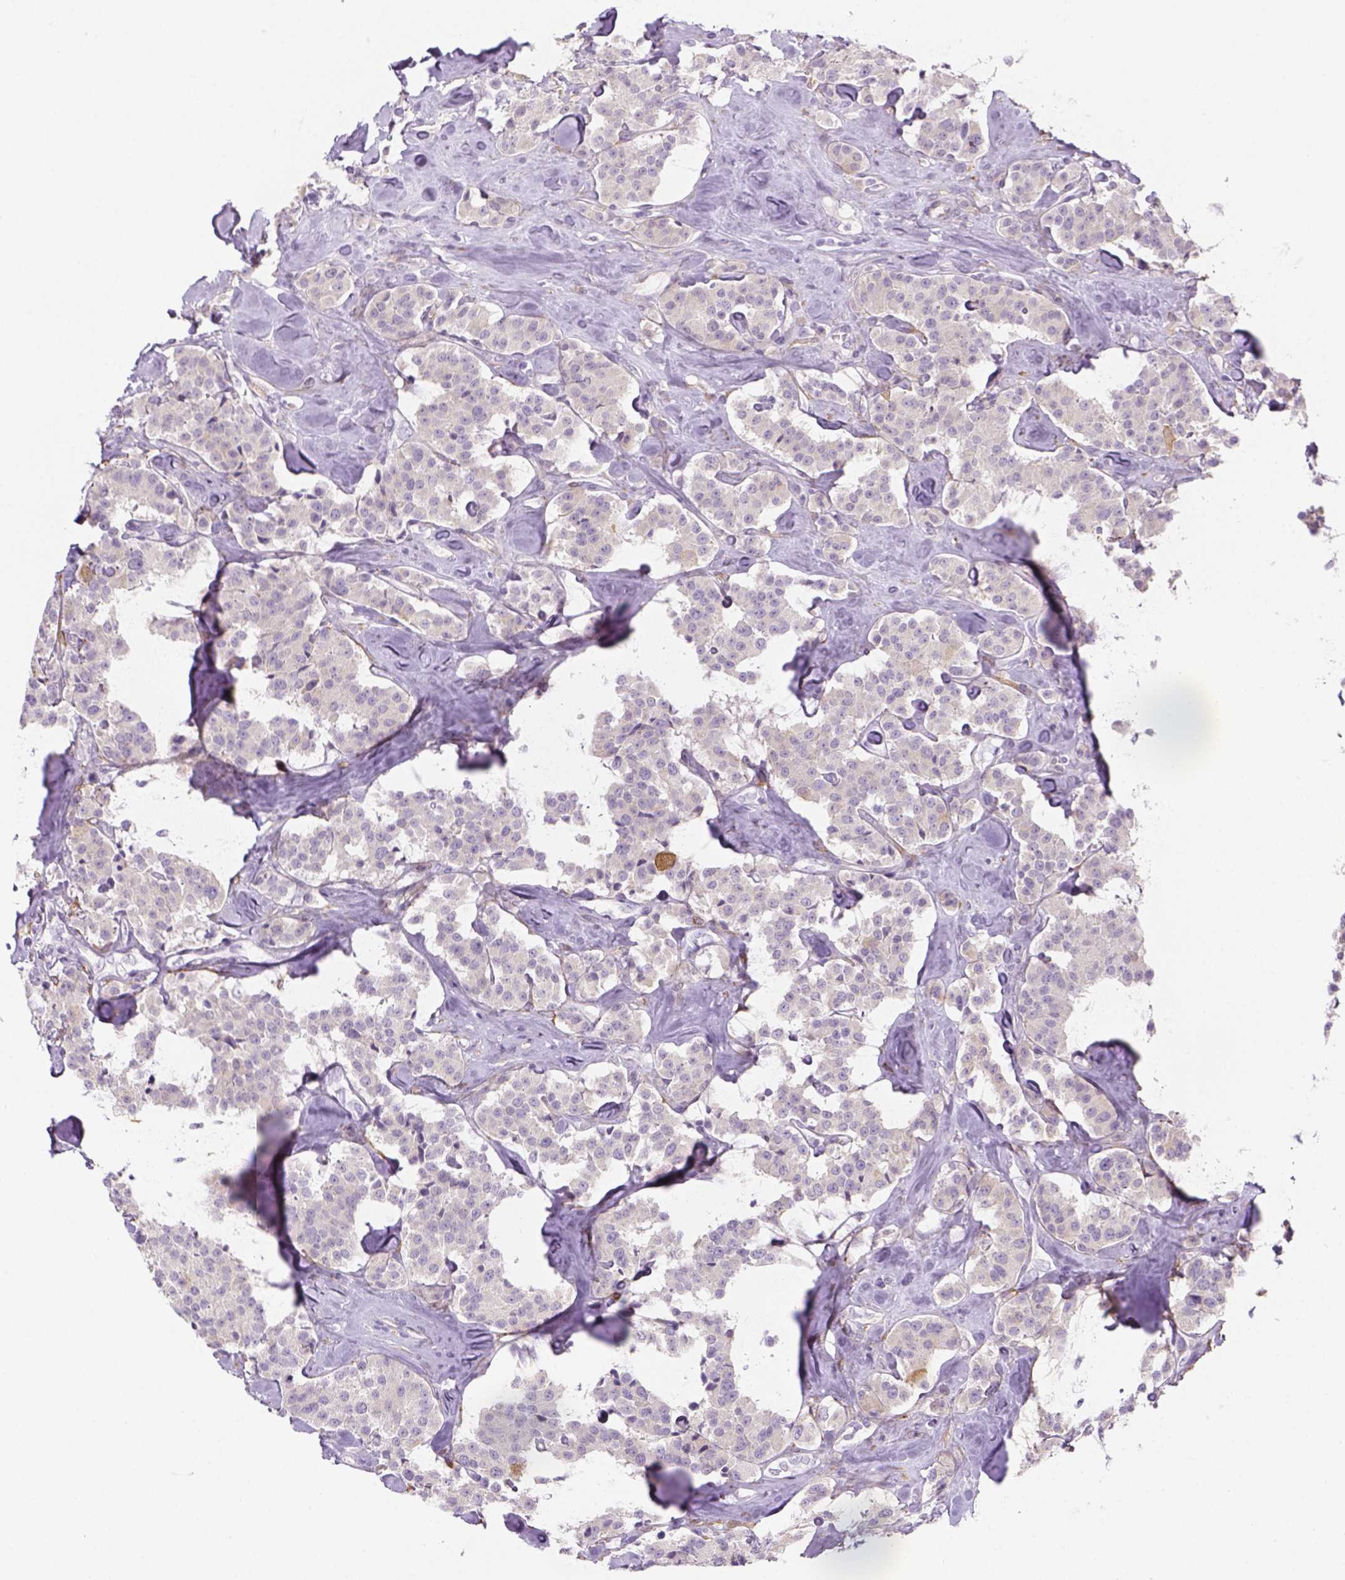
{"staining": {"intensity": "negative", "quantity": "none", "location": "none"}, "tissue": "carcinoid", "cell_type": "Tumor cells", "image_type": "cancer", "snomed": [{"axis": "morphology", "description": "Carcinoid, malignant, NOS"}, {"axis": "topography", "description": "Pancreas"}], "caption": "This photomicrograph is of carcinoid (malignant) stained with immunohistochemistry (IHC) to label a protein in brown with the nuclei are counter-stained blue. There is no expression in tumor cells.", "gene": "CACNB1", "patient": {"sex": "male", "age": 41}}